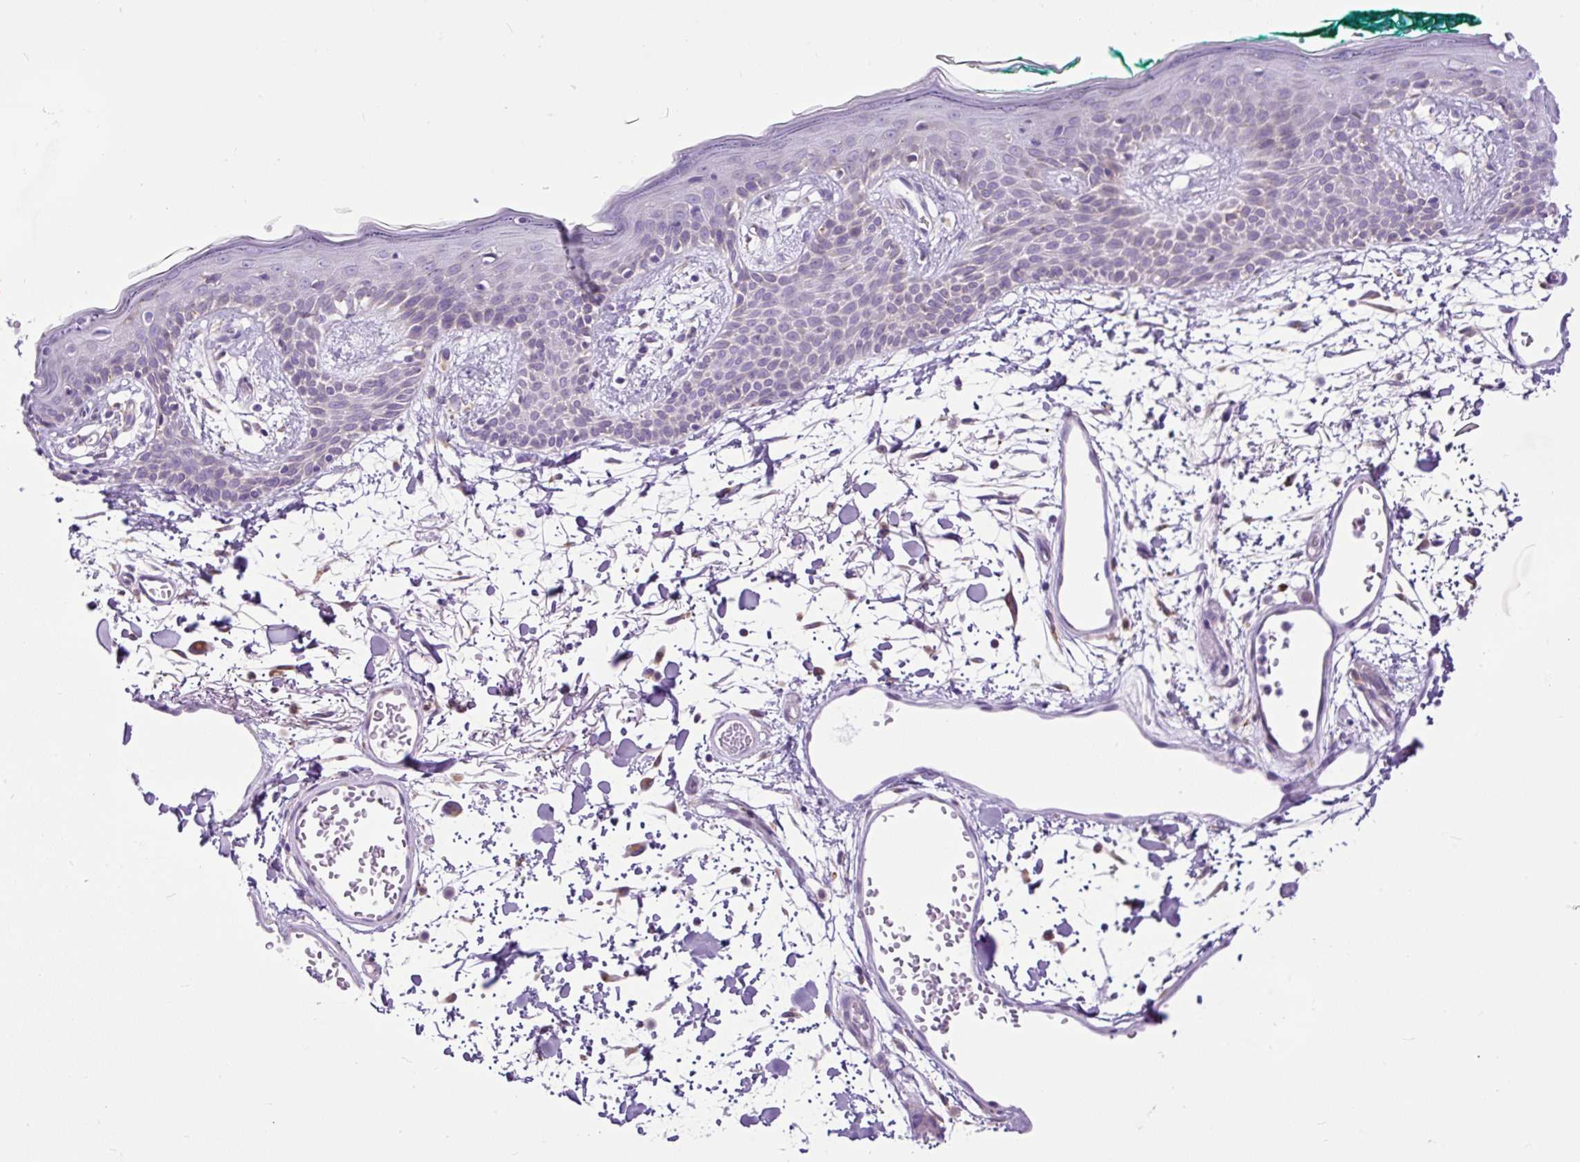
{"staining": {"intensity": "negative", "quantity": "none", "location": "none"}, "tissue": "skin", "cell_type": "Fibroblasts", "image_type": "normal", "snomed": [{"axis": "morphology", "description": "Normal tissue, NOS"}, {"axis": "topography", "description": "Skin"}], "caption": "The IHC photomicrograph has no significant positivity in fibroblasts of skin. (Brightfield microscopy of DAB immunohistochemistry (IHC) at high magnification).", "gene": "DDOST", "patient": {"sex": "male", "age": 79}}